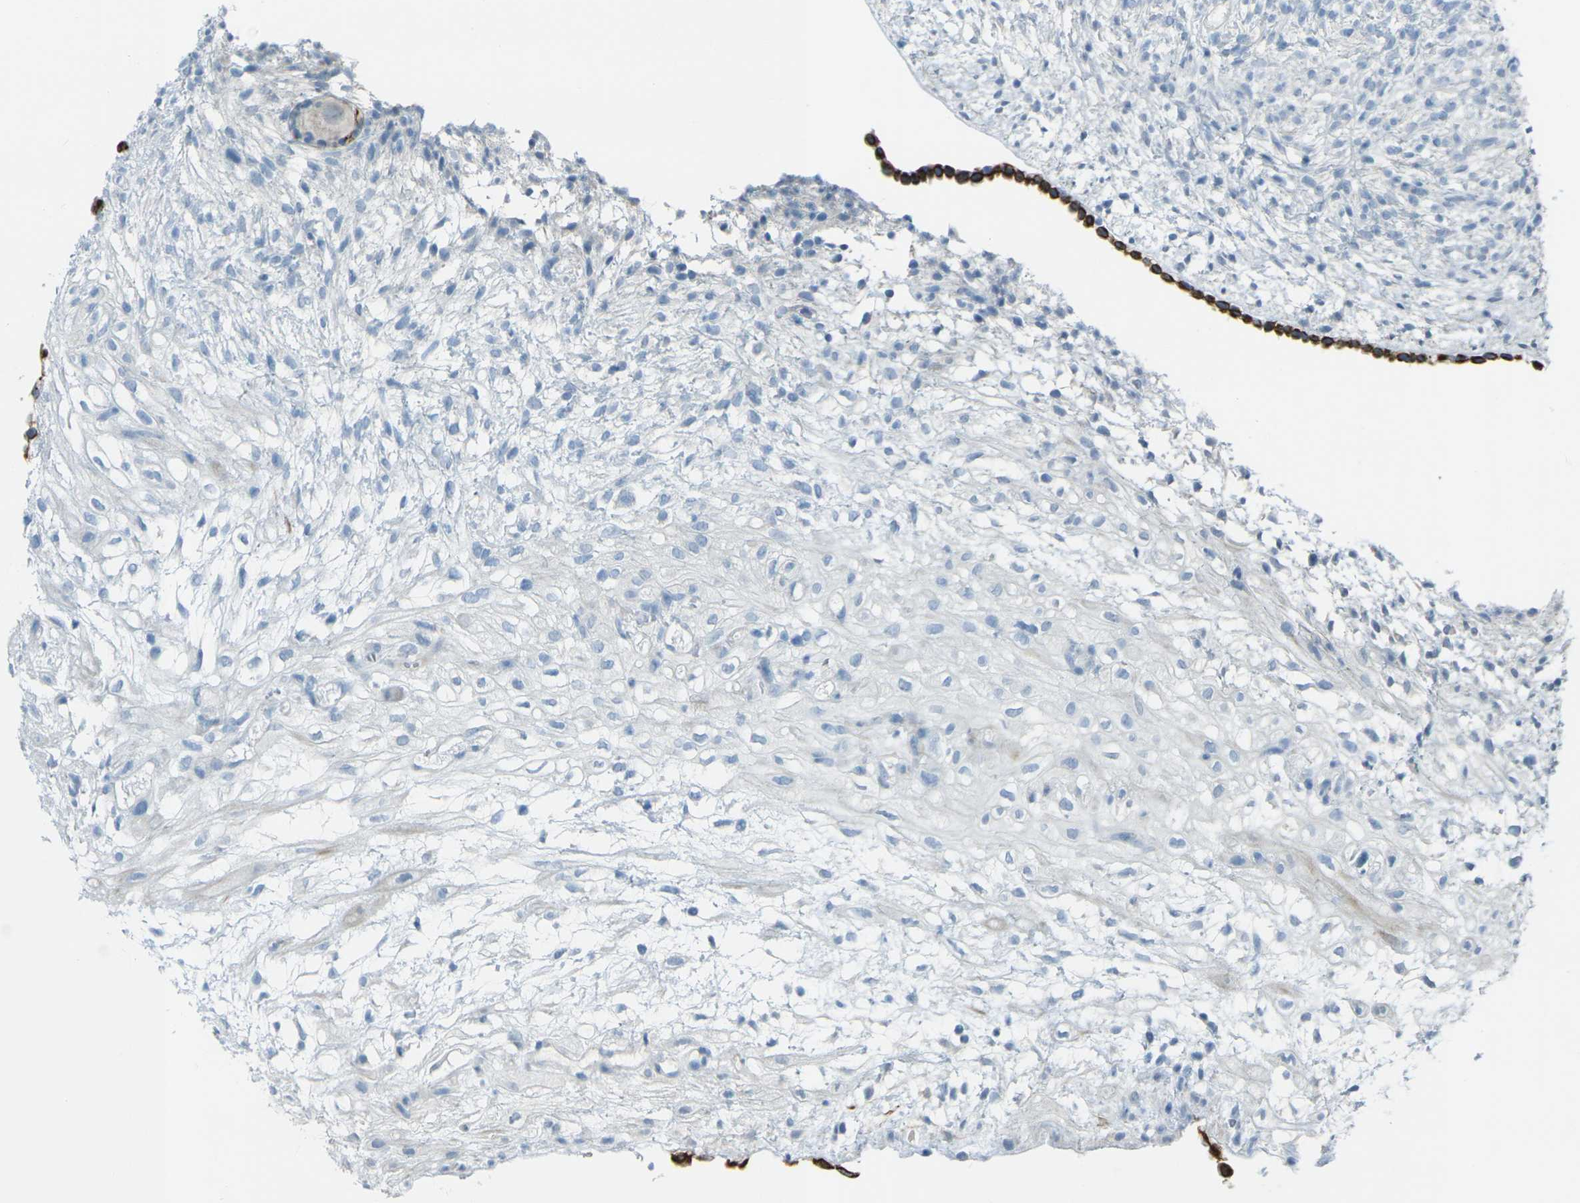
{"staining": {"intensity": "moderate", "quantity": "<25%", "location": "cytoplasmic/membranous"}, "tissue": "ovary", "cell_type": "Follicle cells", "image_type": "normal", "snomed": [{"axis": "morphology", "description": "Normal tissue, NOS"}, {"axis": "morphology", "description": "Cyst, NOS"}, {"axis": "topography", "description": "Ovary"}], "caption": "Protein expression analysis of normal human ovary reveals moderate cytoplasmic/membranous expression in approximately <25% of follicle cells.", "gene": "ANKRD46", "patient": {"sex": "female", "age": 18}}